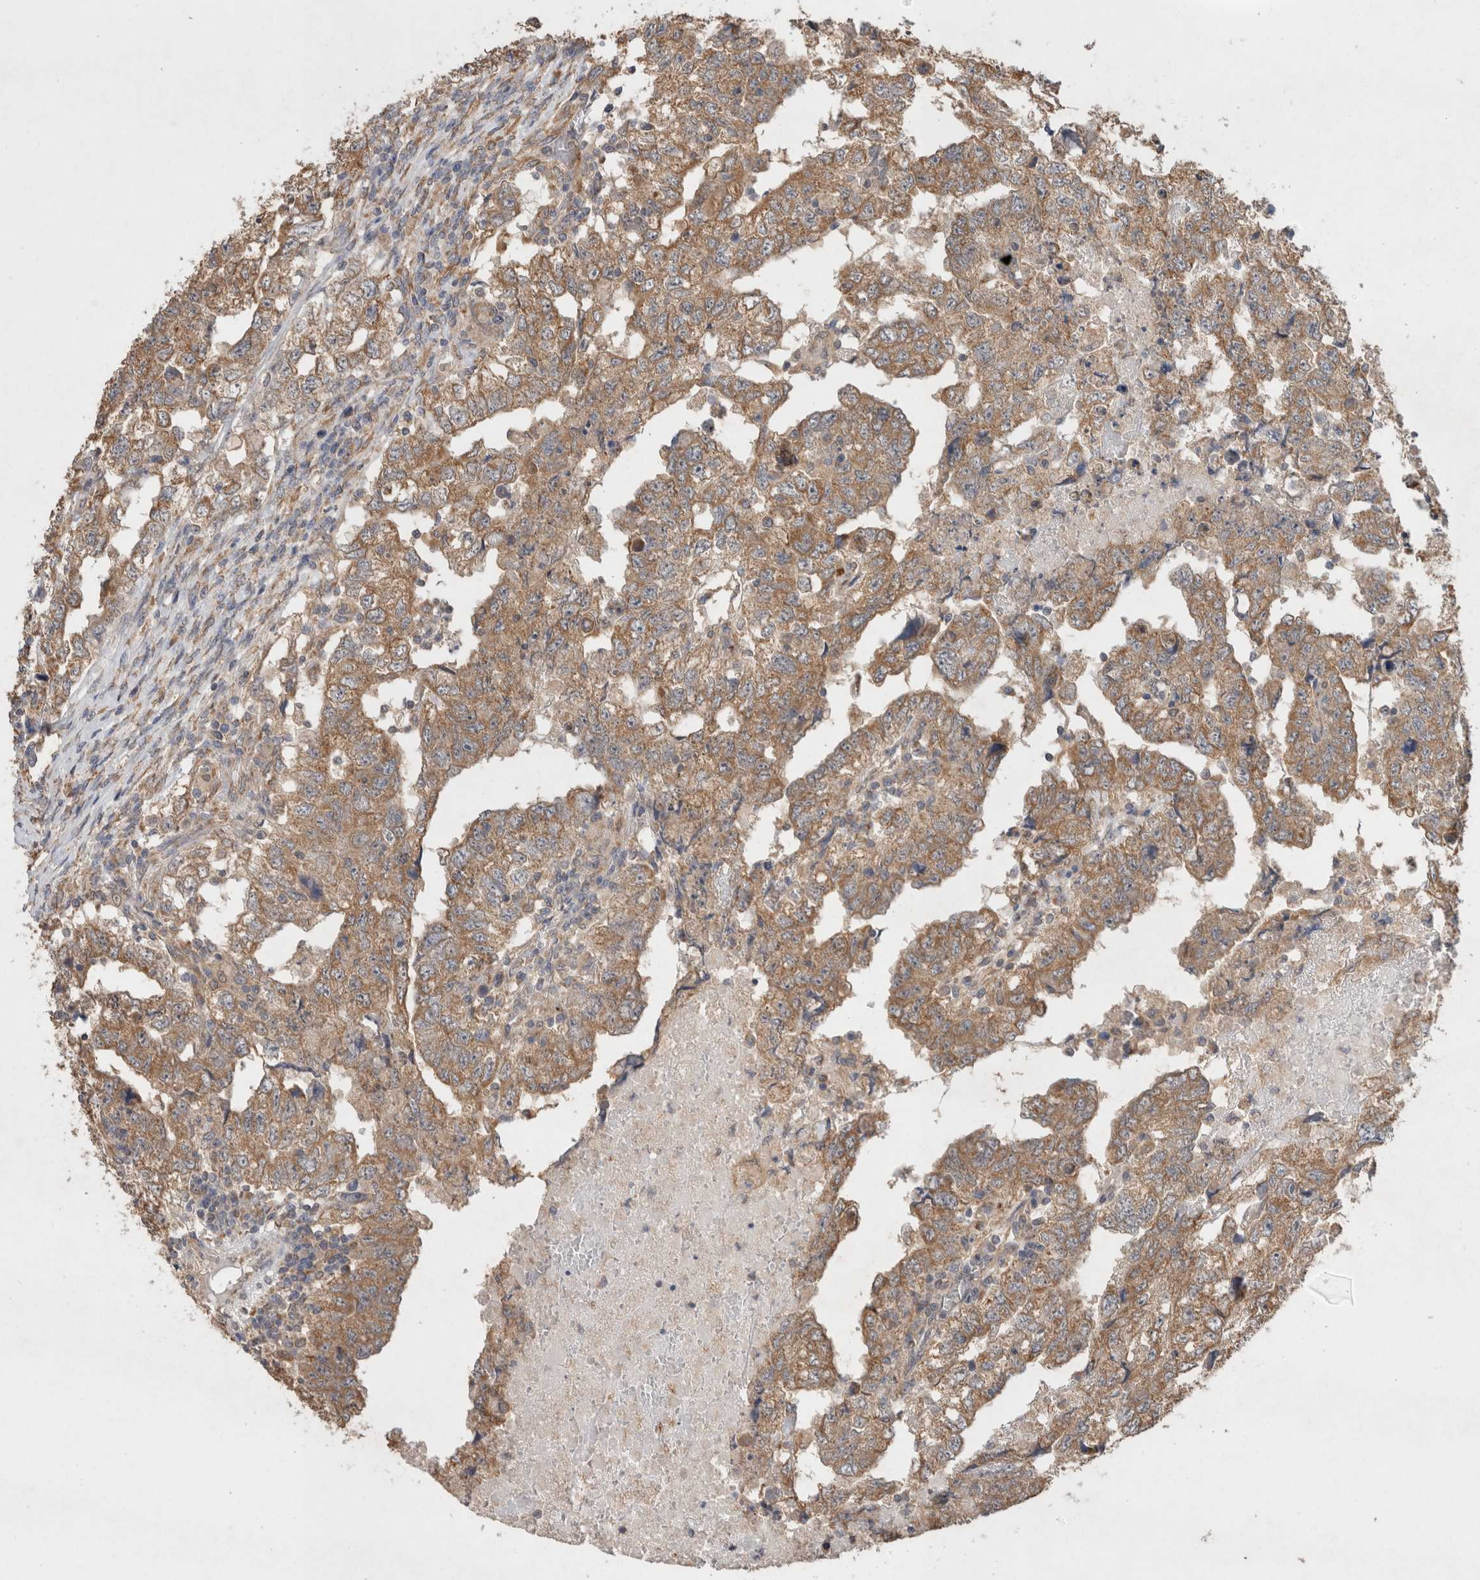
{"staining": {"intensity": "moderate", "quantity": ">75%", "location": "cytoplasmic/membranous"}, "tissue": "testis cancer", "cell_type": "Tumor cells", "image_type": "cancer", "snomed": [{"axis": "morphology", "description": "Carcinoma, Embryonal, NOS"}, {"axis": "topography", "description": "Testis"}], "caption": "There is medium levels of moderate cytoplasmic/membranous positivity in tumor cells of embryonal carcinoma (testis), as demonstrated by immunohistochemical staining (brown color).", "gene": "RAB14", "patient": {"sex": "male", "age": 36}}